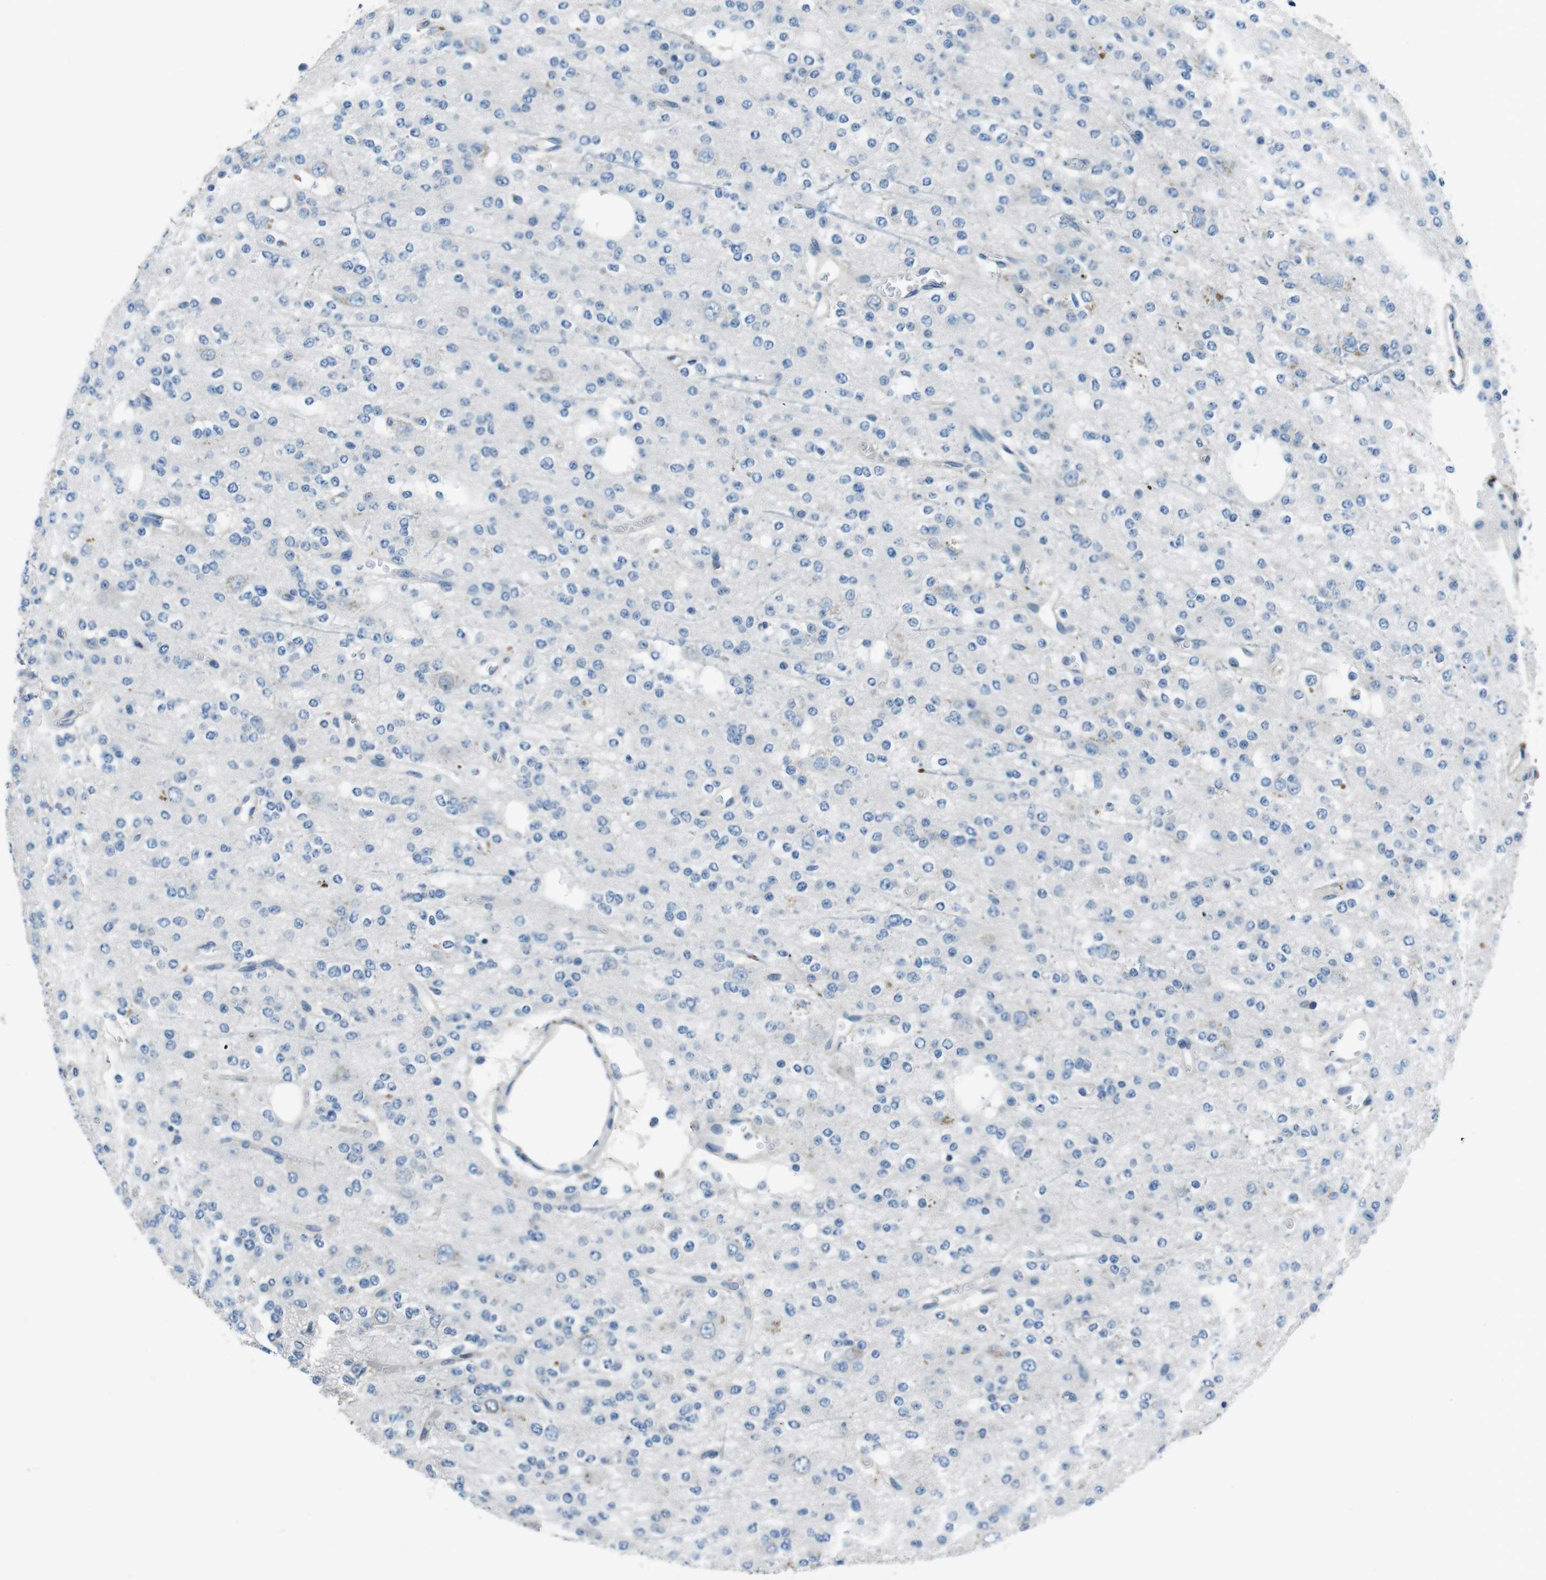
{"staining": {"intensity": "negative", "quantity": "none", "location": "none"}, "tissue": "glioma", "cell_type": "Tumor cells", "image_type": "cancer", "snomed": [{"axis": "morphology", "description": "Glioma, malignant, Low grade"}, {"axis": "topography", "description": "Brain"}], "caption": "Tumor cells are negative for brown protein staining in malignant glioma (low-grade).", "gene": "TULP3", "patient": {"sex": "male", "age": 38}}